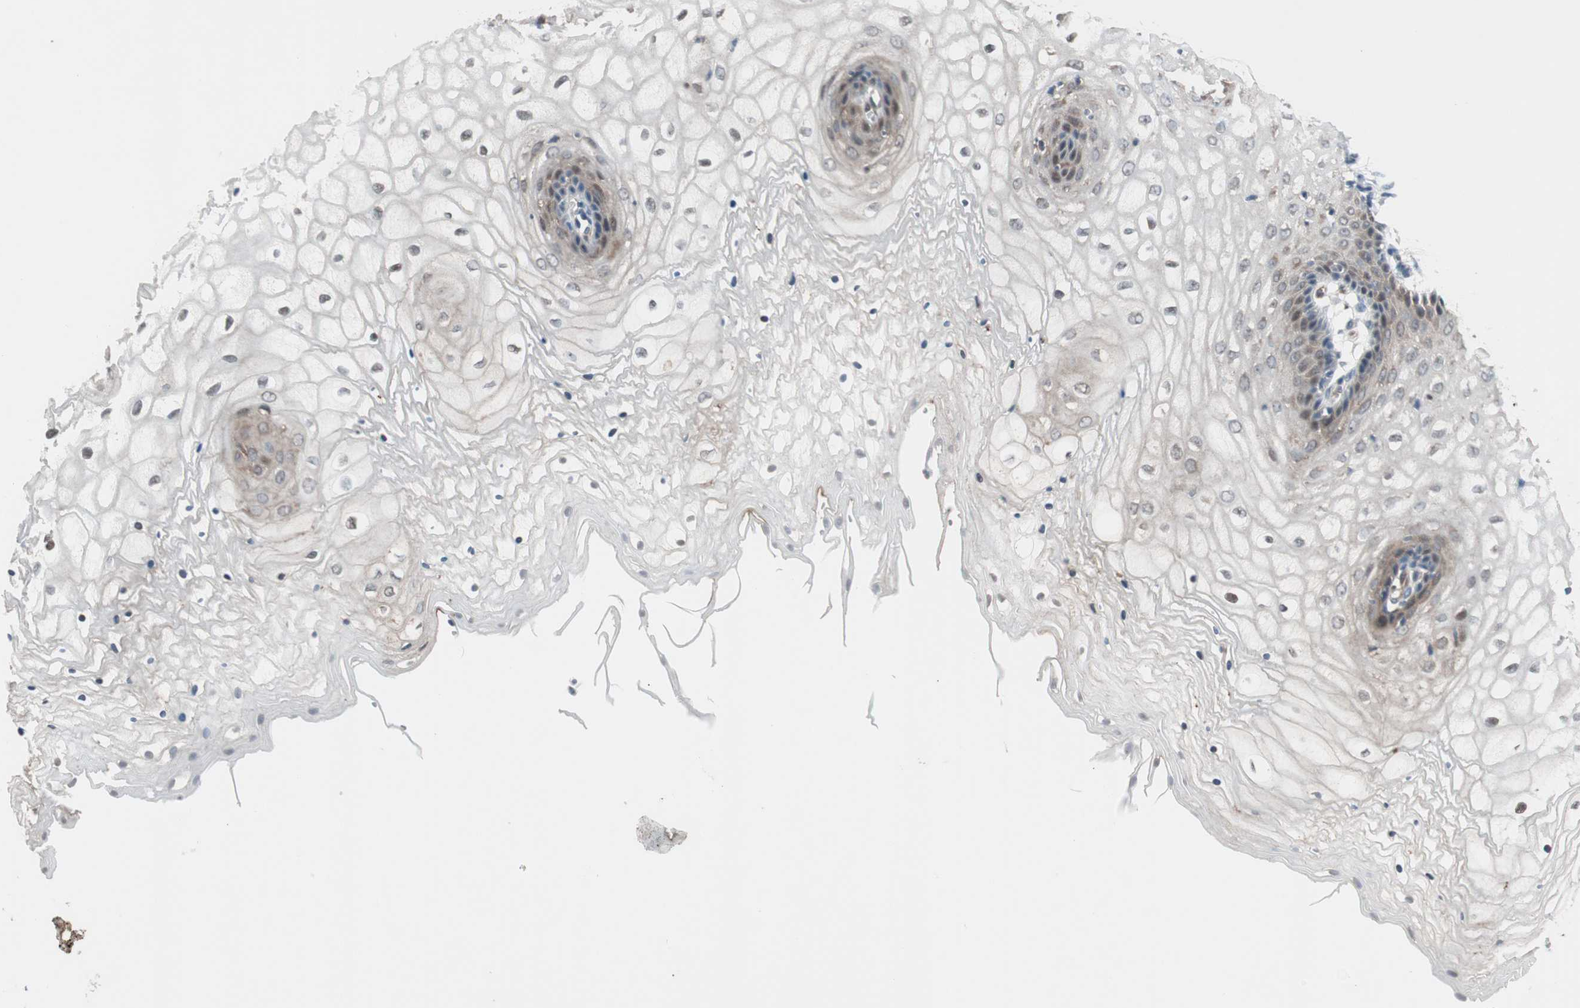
{"staining": {"intensity": "weak", "quantity": ">75%", "location": "cytoplasmic/membranous"}, "tissue": "vagina", "cell_type": "Squamous epithelial cells", "image_type": "normal", "snomed": [{"axis": "morphology", "description": "Normal tissue, NOS"}, {"axis": "topography", "description": "Vagina"}], "caption": "Squamous epithelial cells exhibit low levels of weak cytoplasmic/membranous positivity in about >75% of cells in benign vagina. The staining is performed using DAB (3,3'-diaminobenzidine) brown chromogen to label protein expression. The nuclei are counter-stained blue using hematoxylin.", "gene": "P3R3URF", "patient": {"sex": "female", "age": 34}}